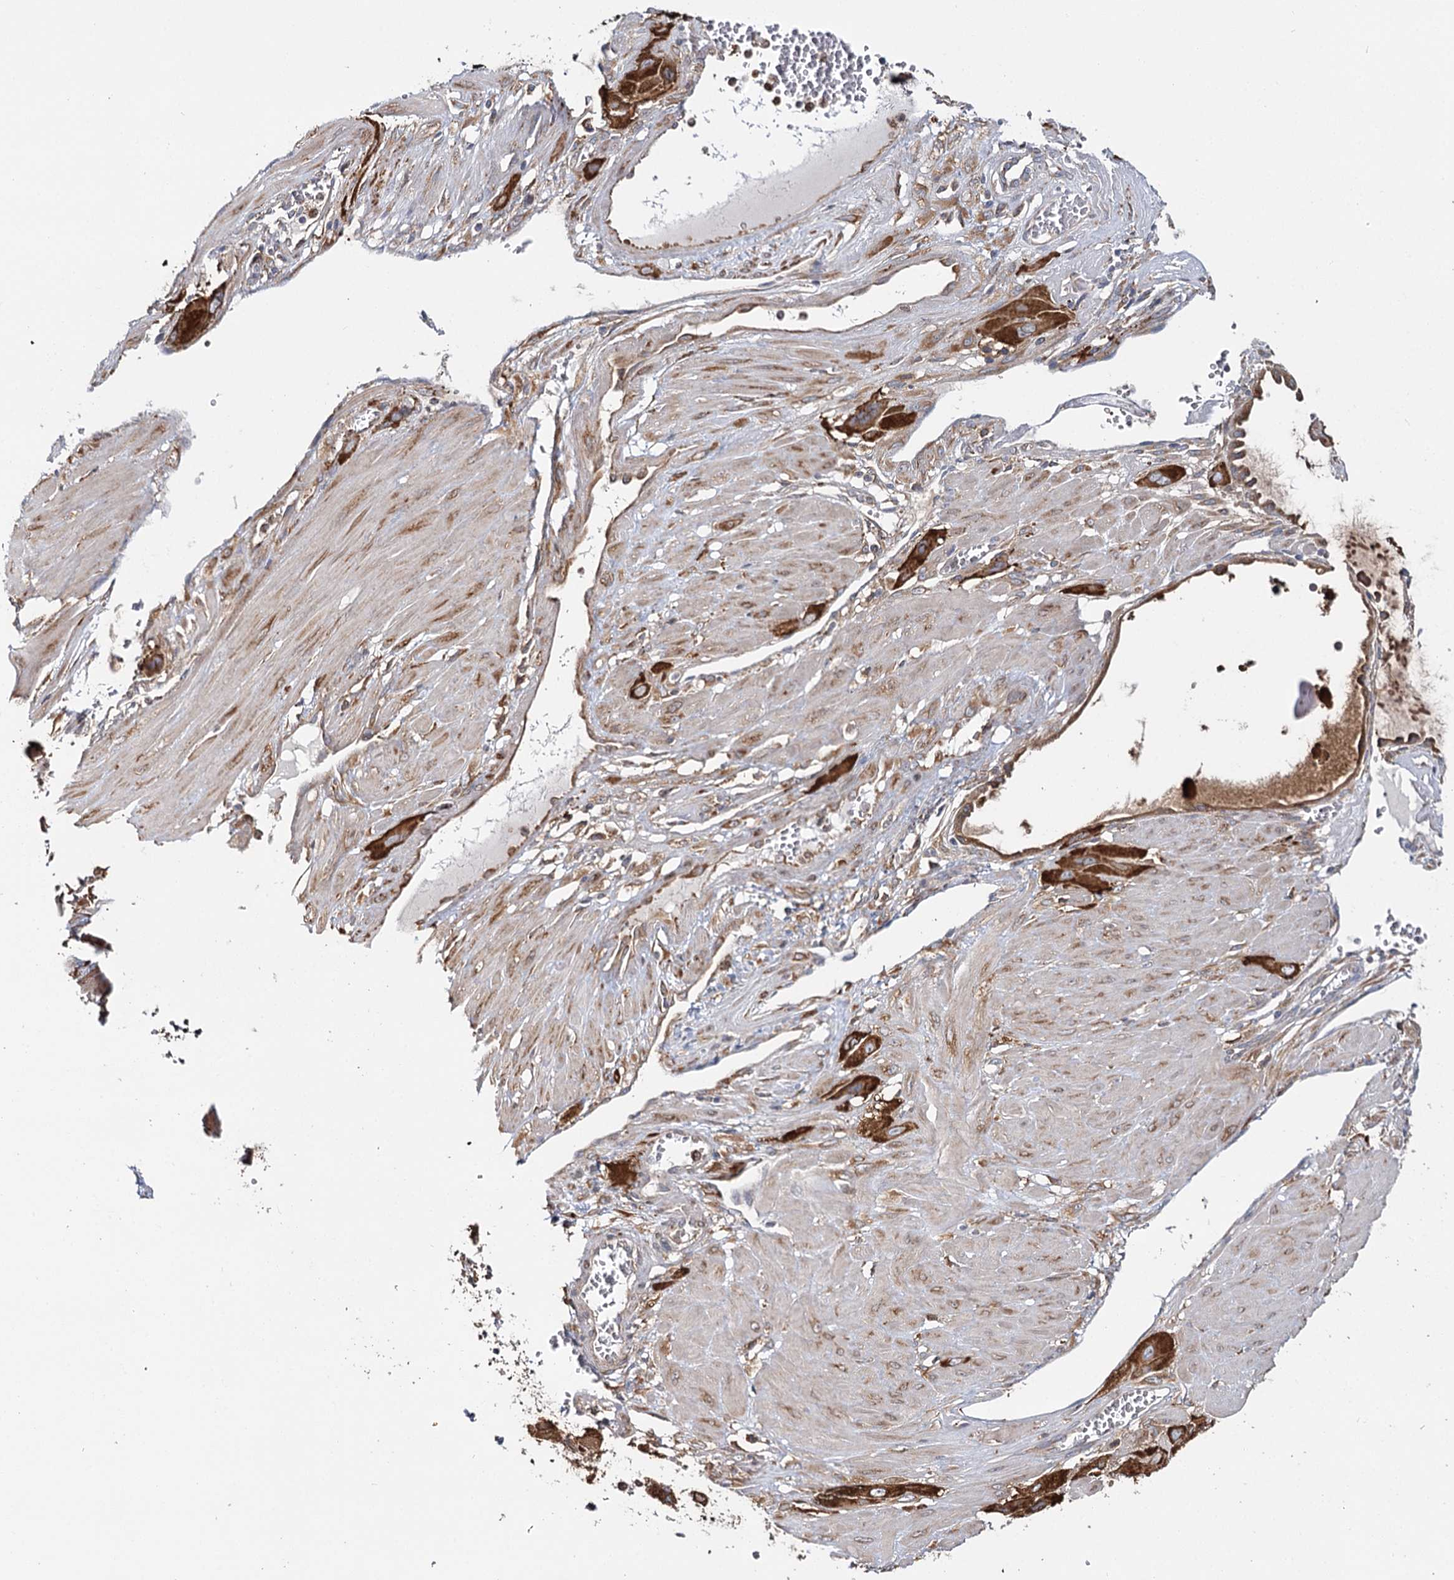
{"staining": {"intensity": "strong", "quantity": ">75%", "location": "cytoplasmic/membranous"}, "tissue": "cervical cancer", "cell_type": "Tumor cells", "image_type": "cancer", "snomed": [{"axis": "morphology", "description": "Squamous cell carcinoma, NOS"}, {"axis": "topography", "description": "Cervix"}], "caption": "Immunohistochemistry (DAB) staining of cervical cancer (squamous cell carcinoma) exhibits strong cytoplasmic/membranous protein positivity in approximately >75% of tumor cells.", "gene": "VEGFA", "patient": {"sex": "female", "age": 34}}